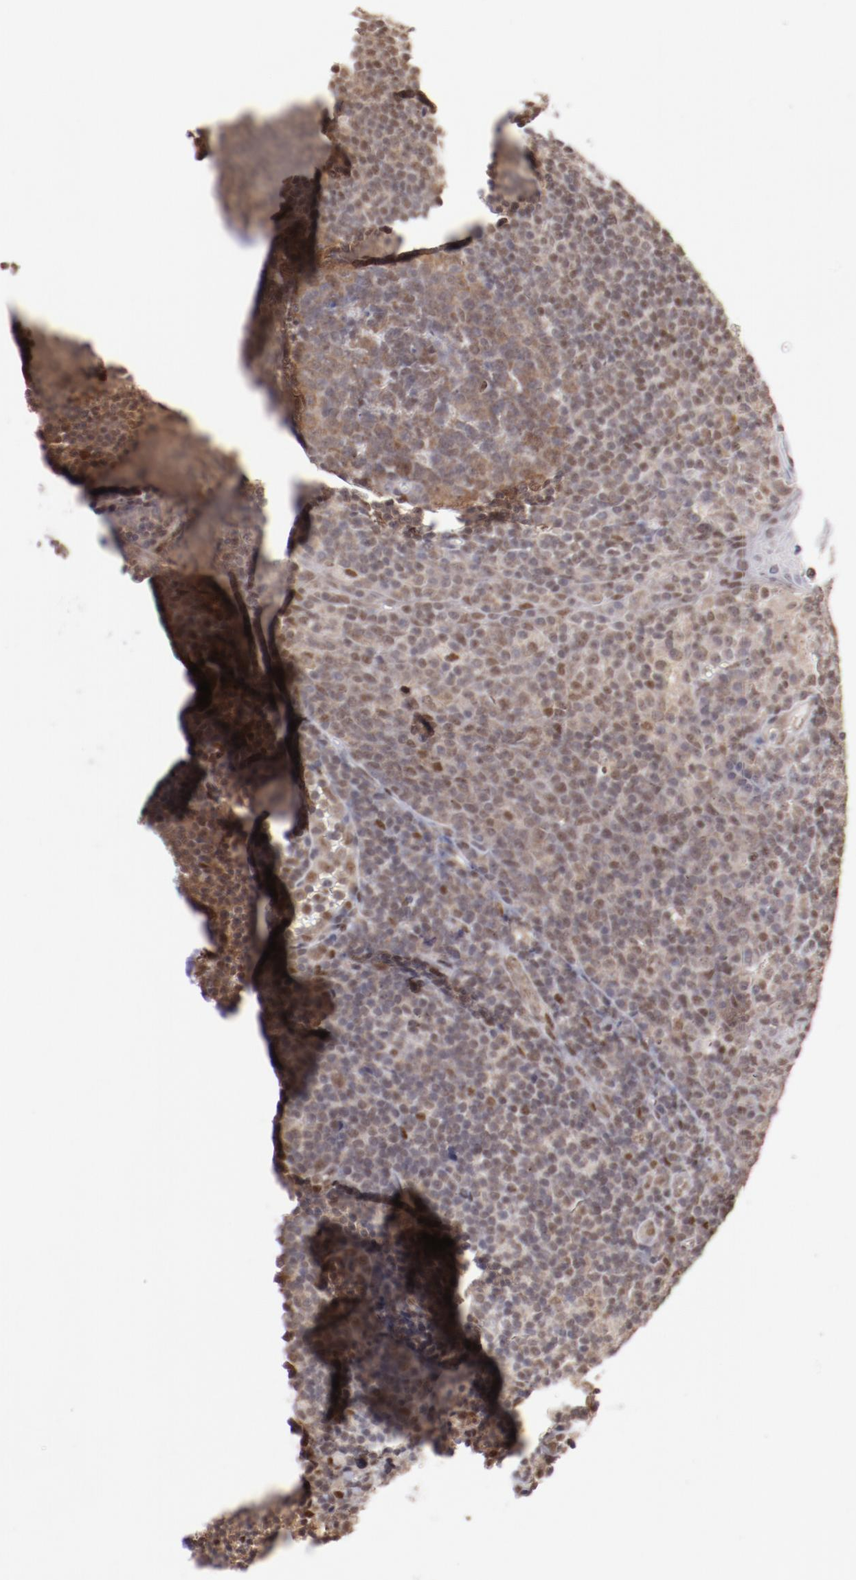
{"staining": {"intensity": "moderate", "quantity": "<25%", "location": "nuclear"}, "tissue": "tonsil", "cell_type": "Germinal center cells", "image_type": "normal", "snomed": [{"axis": "morphology", "description": "Normal tissue, NOS"}, {"axis": "topography", "description": "Tonsil"}], "caption": "The histopathology image exhibits staining of unremarkable tonsil, revealing moderate nuclear protein expression (brown color) within germinal center cells.", "gene": "ARNT", "patient": {"sex": "male", "age": 31}}